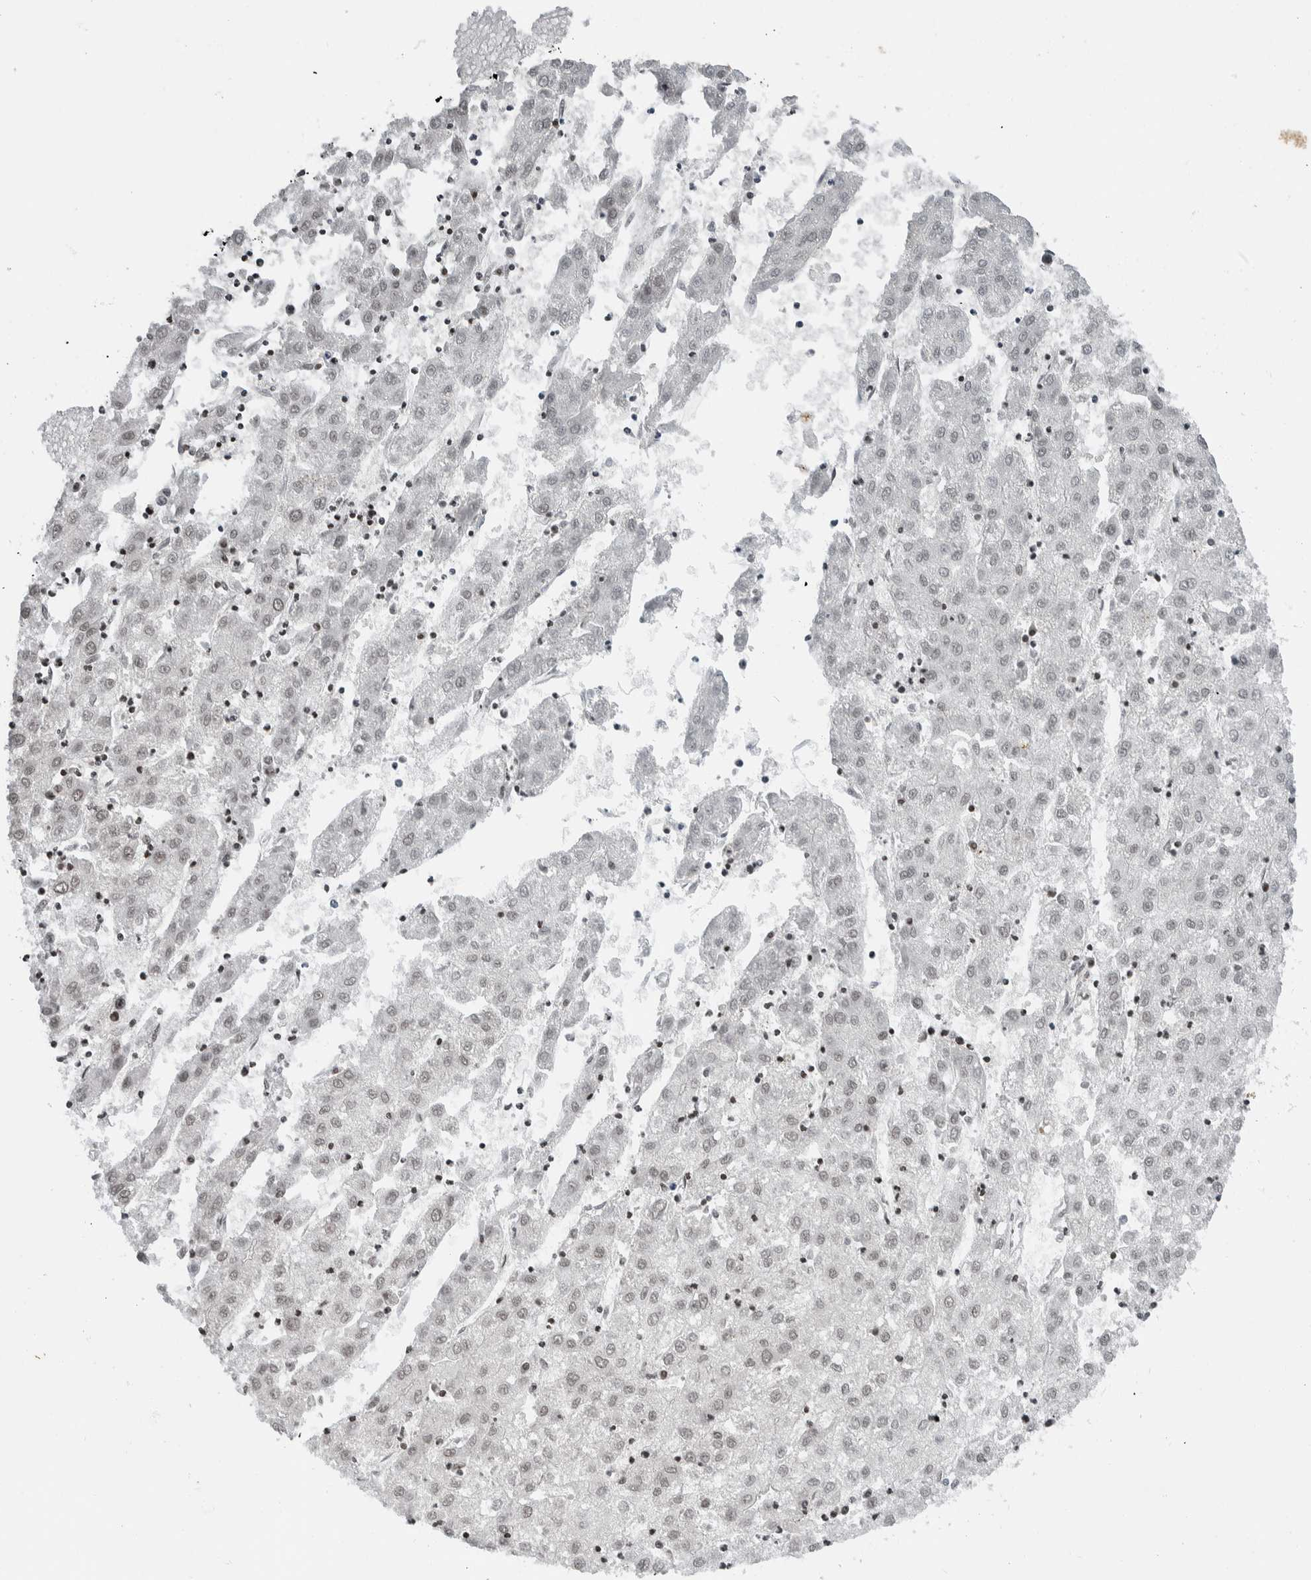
{"staining": {"intensity": "weak", "quantity": "<25%", "location": "nuclear"}, "tissue": "liver cancer", "cell_type": "Tumor cells", "image_type": "cancer", "snomed": [{"axis": "morphology", "description": "Carcinoma, Hepatocellular, NOS"}, {"axis": "topography", "description": "Liver"}], "caption": "This is a micrograph of IHC staining of liver hepatocellular carcinoma, which shows no expression in tumor cells.", "gene": "NPLOC4", "patient": {"sex": "male", "age": 72}}